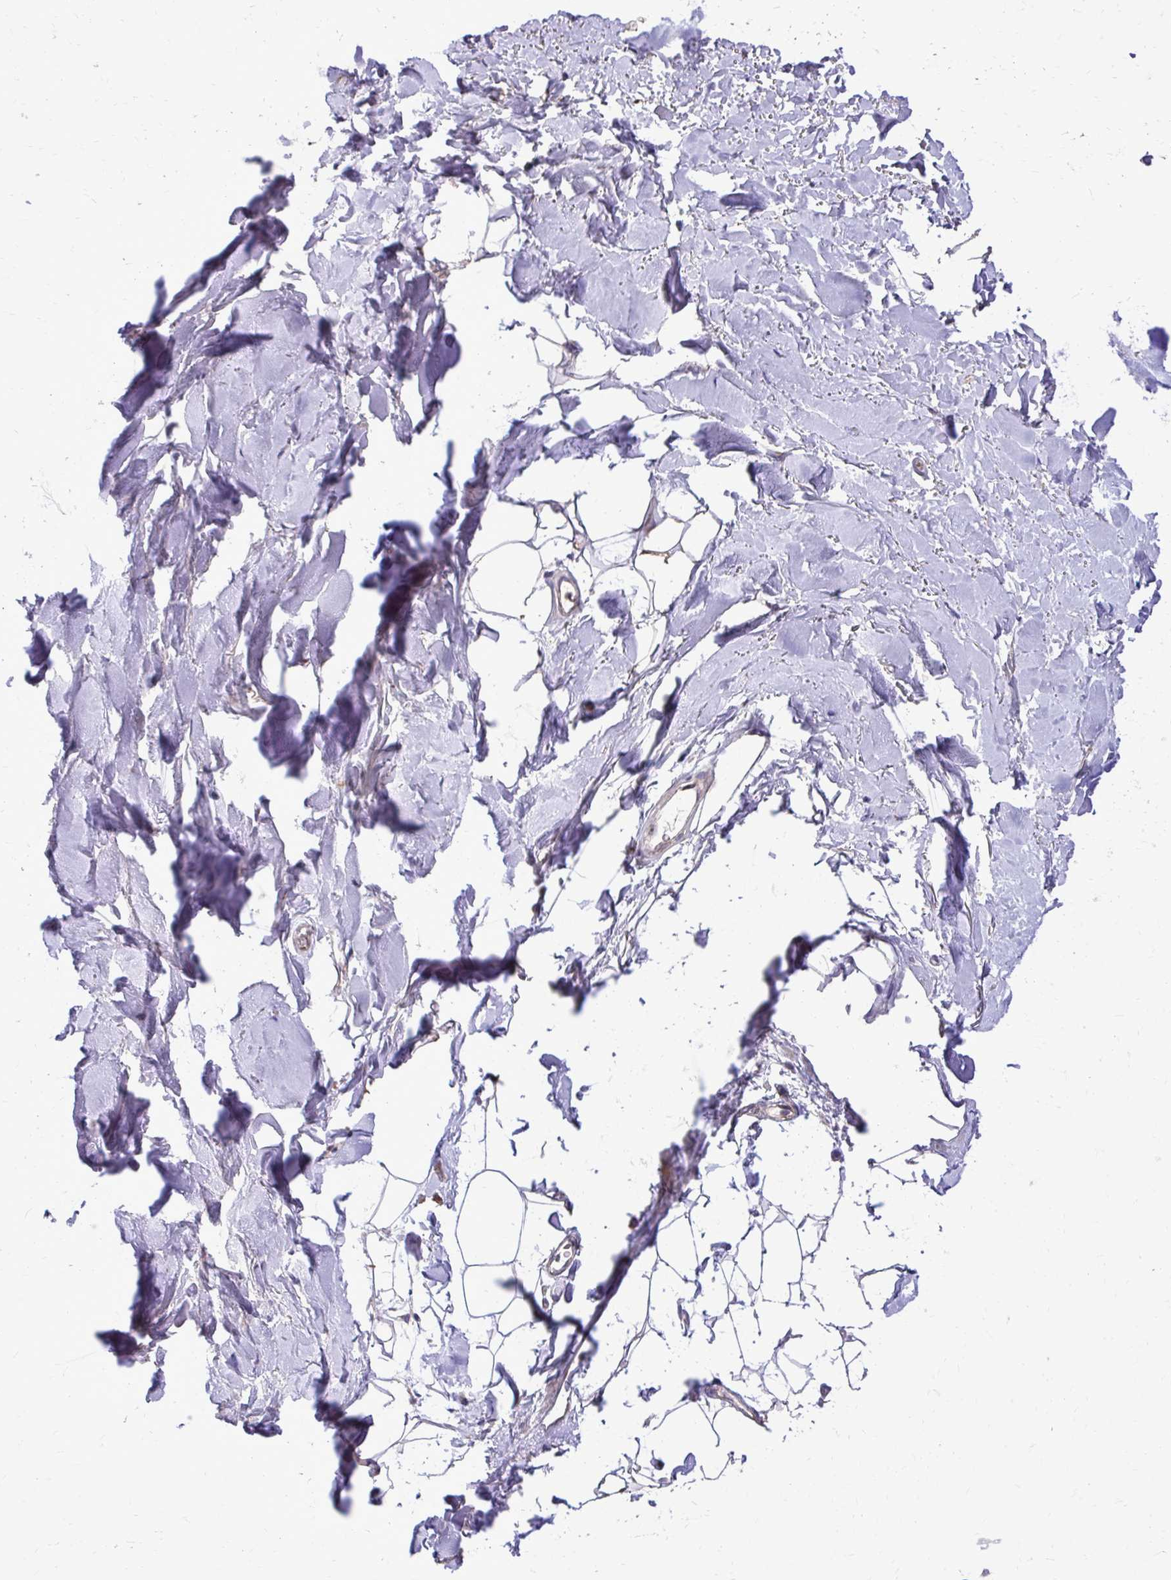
{"staining": {"intensity": "negative", "quantity": "none", "location": "none"}, "tissue": "adipose tissue", "cell_type": "Adipocytes", "image_type": "normal", "snomed": [{"axis": "morphology", "description": "Normal tissue, NOS"}, {"axis": "topography", "description": "Cartilage tissue"}, {"axis": "topography", "description": "Bronchus"}], "caption": "Image shows no significant protein staining in adipocytes of unremarkable adipose tissue.", "gene": "ABCC3", "patient": {"sex": "female", "age": 79}}